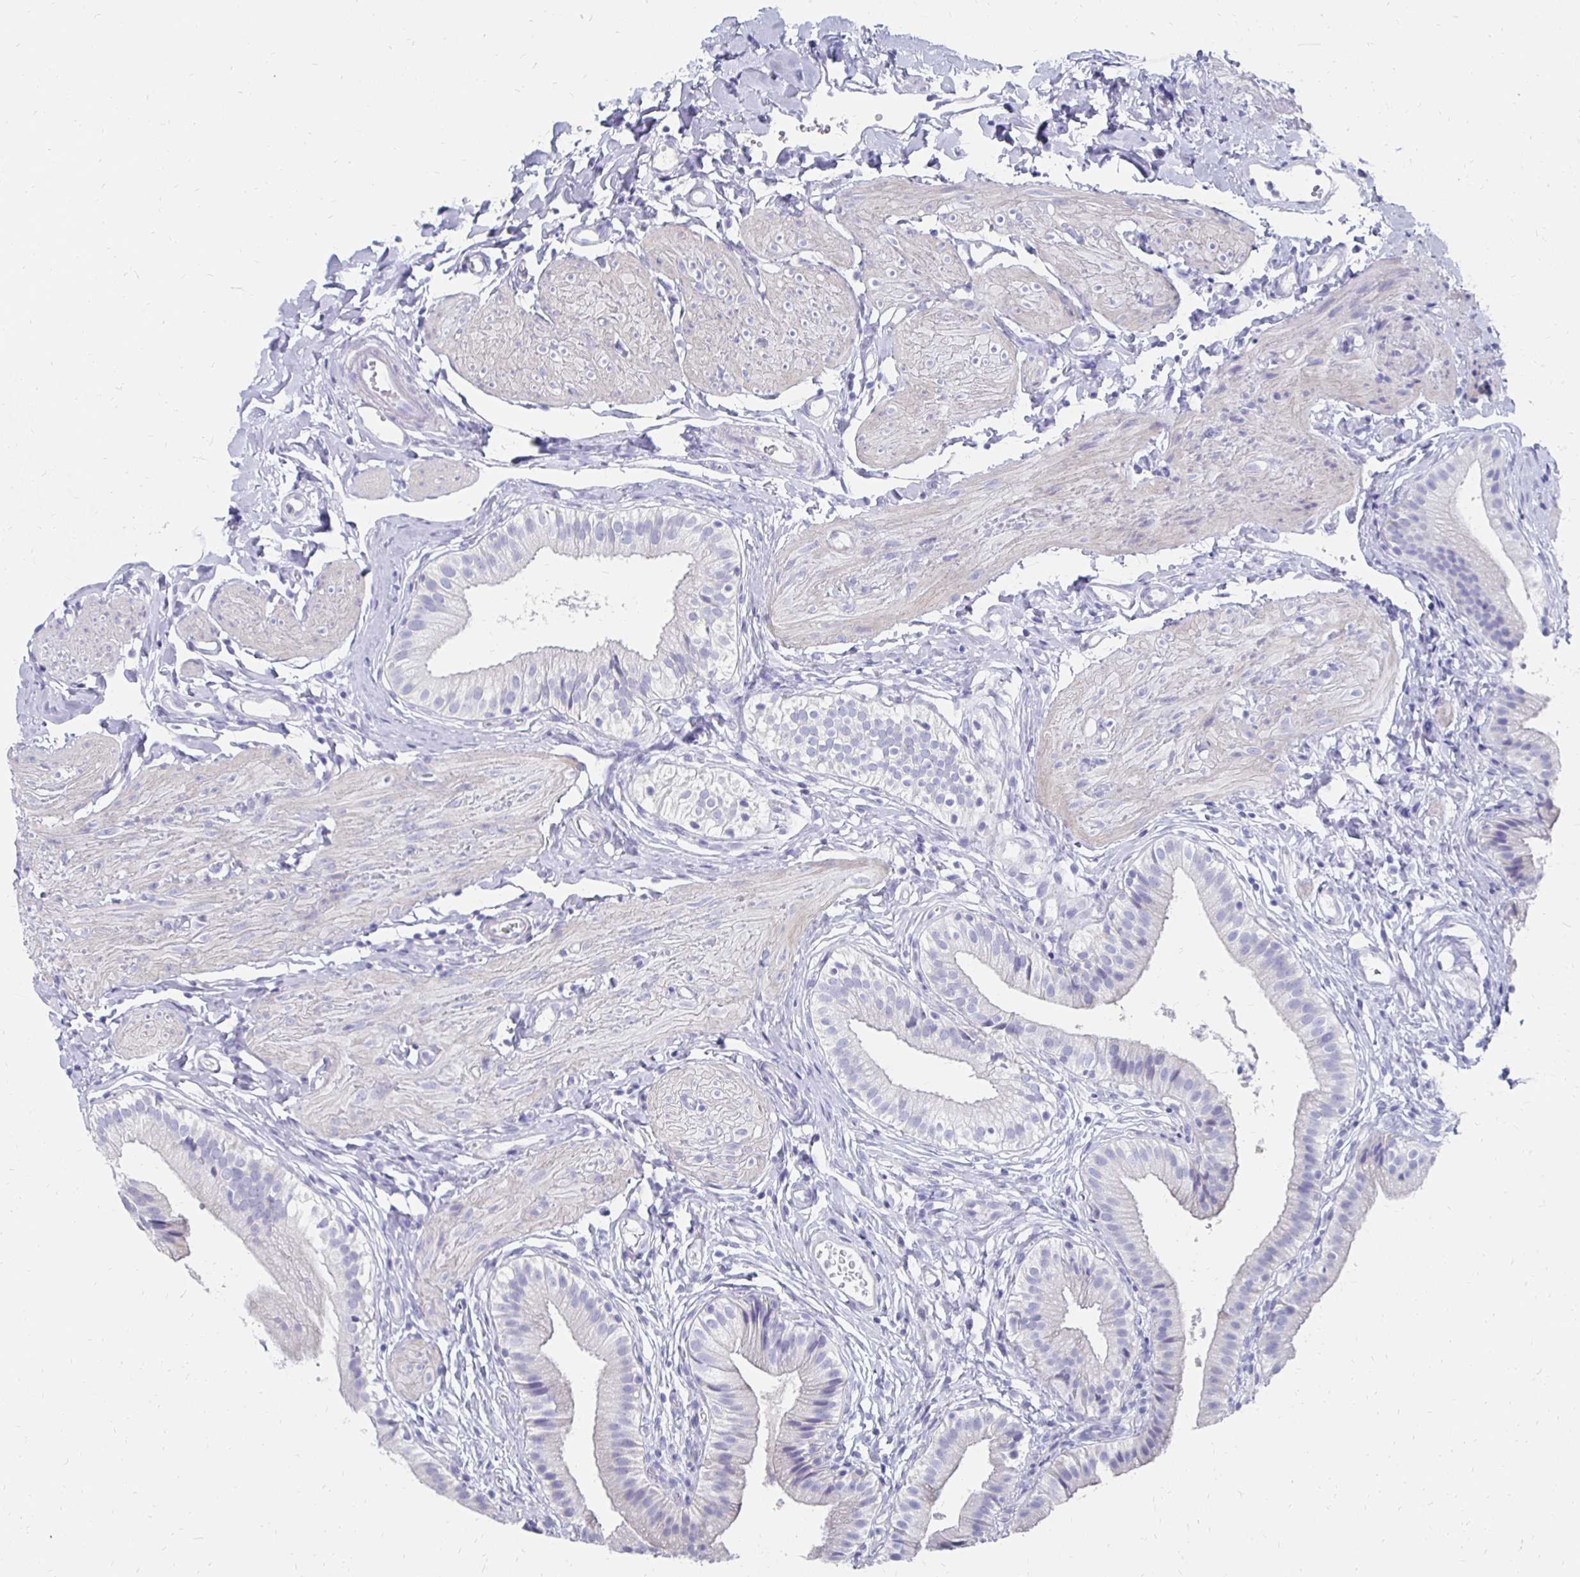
{"staining": {"intensity": "negative", "quantity": "none", "location": "none"}, "tissue": "gallbladder", "cell_type": "Glandular cells", "image_type": "normal", "snomed": [{"axis": "morphology", "description": "Normal tissue, NOS"}, {"axis": "topography", "description": "Gallbladder"}], "caption": "A high-resolution histopathology image shows IHC staining of normal gallbladder, which demonstrates no significant staining in glandular cells.", "gene": "SYCP3", "patient": {"sex": "female", "age": 47}}